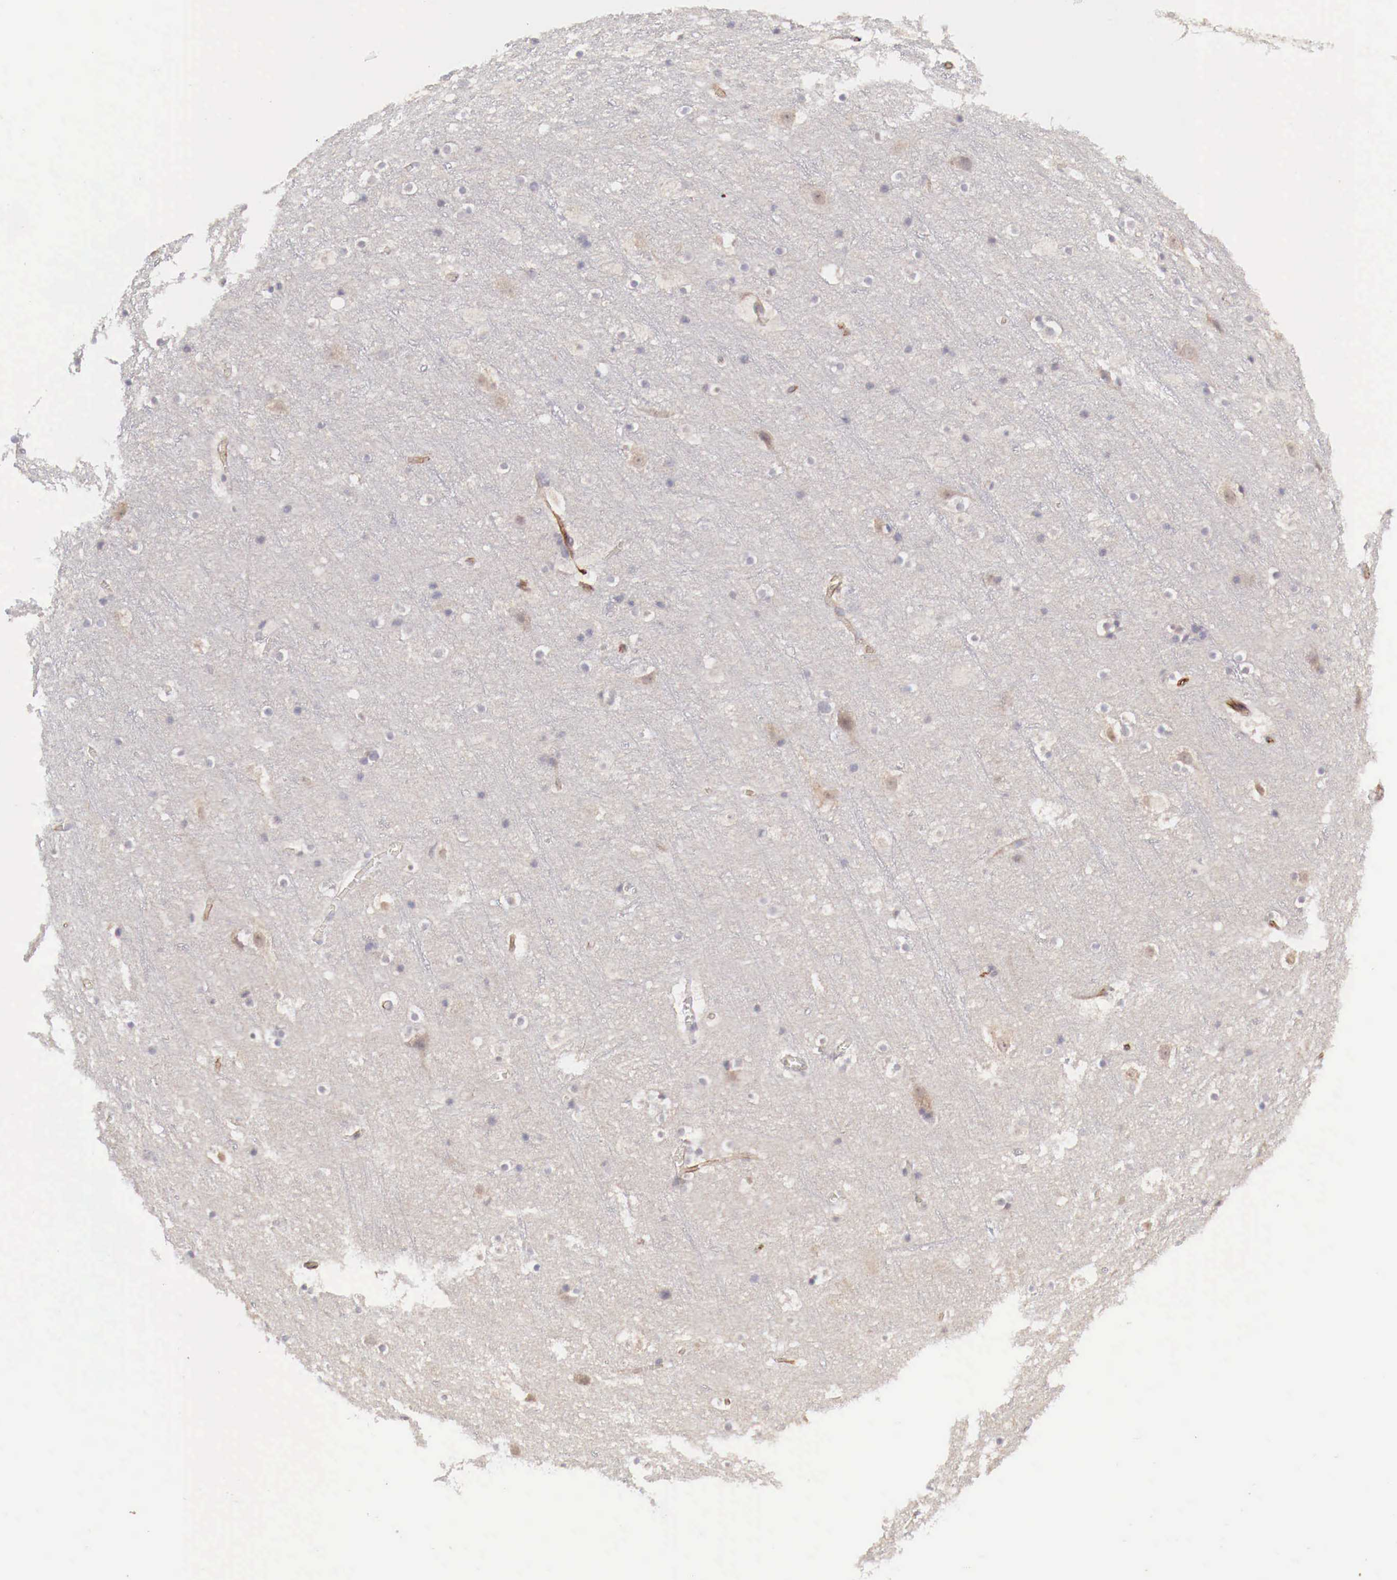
{"staining": {"intensity": "moderate", "quantity": ">75%", "location": "cytoplasmic/membranous"}, "tissue": "cerebral cortex", "cell_type": "Endothelial cells", "image_type": "normal", "snomed": [{"axis": "morphology", "description": "Normal tissue, NOS"}, {"axis": "topography", "description": "Cerebral cortex"}], "caption": "This is a photomicrograph of immunohistochemistry staining of unremarkable cerebral cortex, which shows moderate expression in the cytoplasmic/membranous of endothelial cells.", "gene": "WT1", "patient": {"sex": "male", "age": 45}}